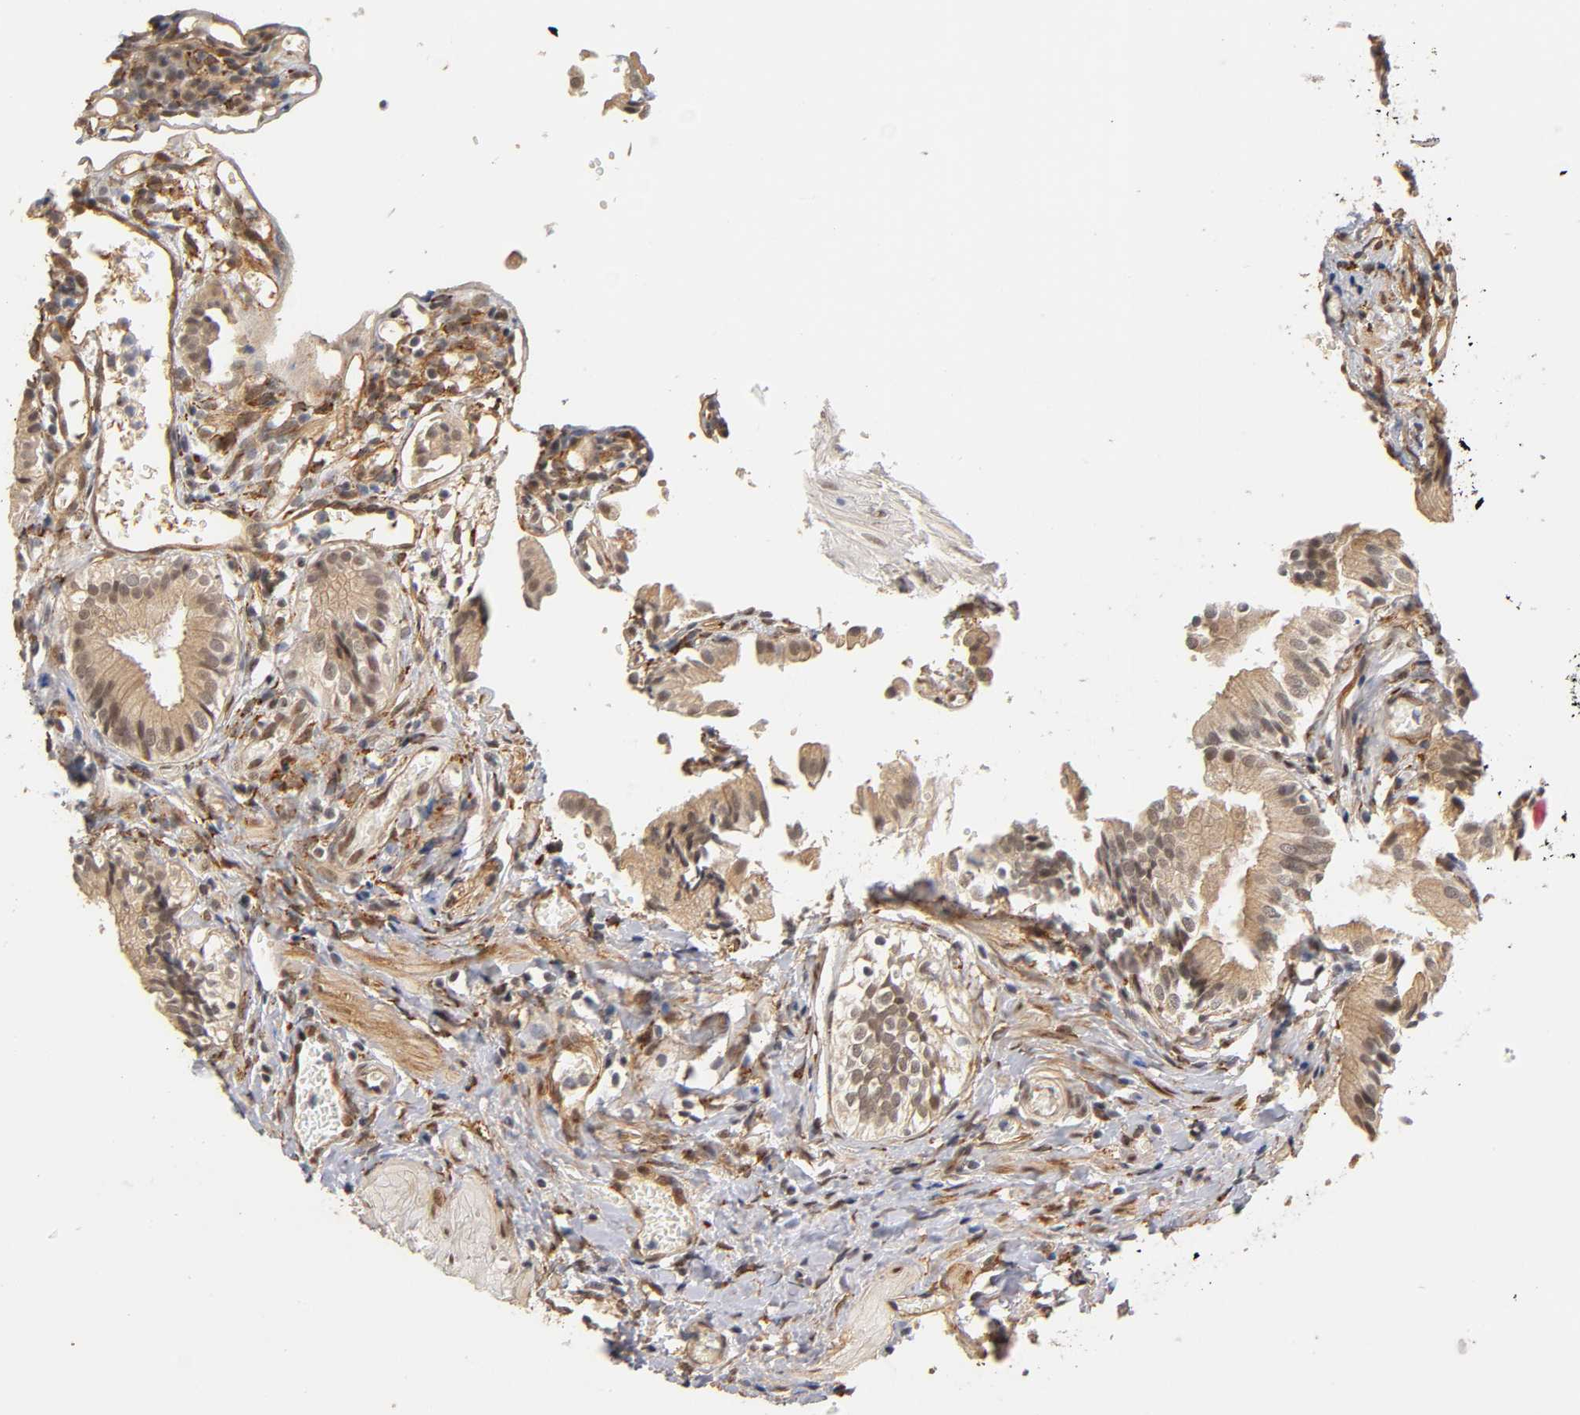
{"staining": {"intensity": "weak", "quantity": "25%-75%", "location": "cytoplasmic/membranous"}, "tissue": "gallbladder", "cell_type": "Glandular cells", "image_type": "normal", "snomed": [{"axis": "morphology", "description": "Normal tissue, NOS"}, {"axis": "topography", "description": "Gallbladder"}], "caption": "This is a micrograph of immunohistochemistry staining of benign gallbladder, which shows weak staining in the cytoplasmic/membranous of glandular cells.", "gene": "LAMB1", "patient": {"sex": "male", "age": 65}}